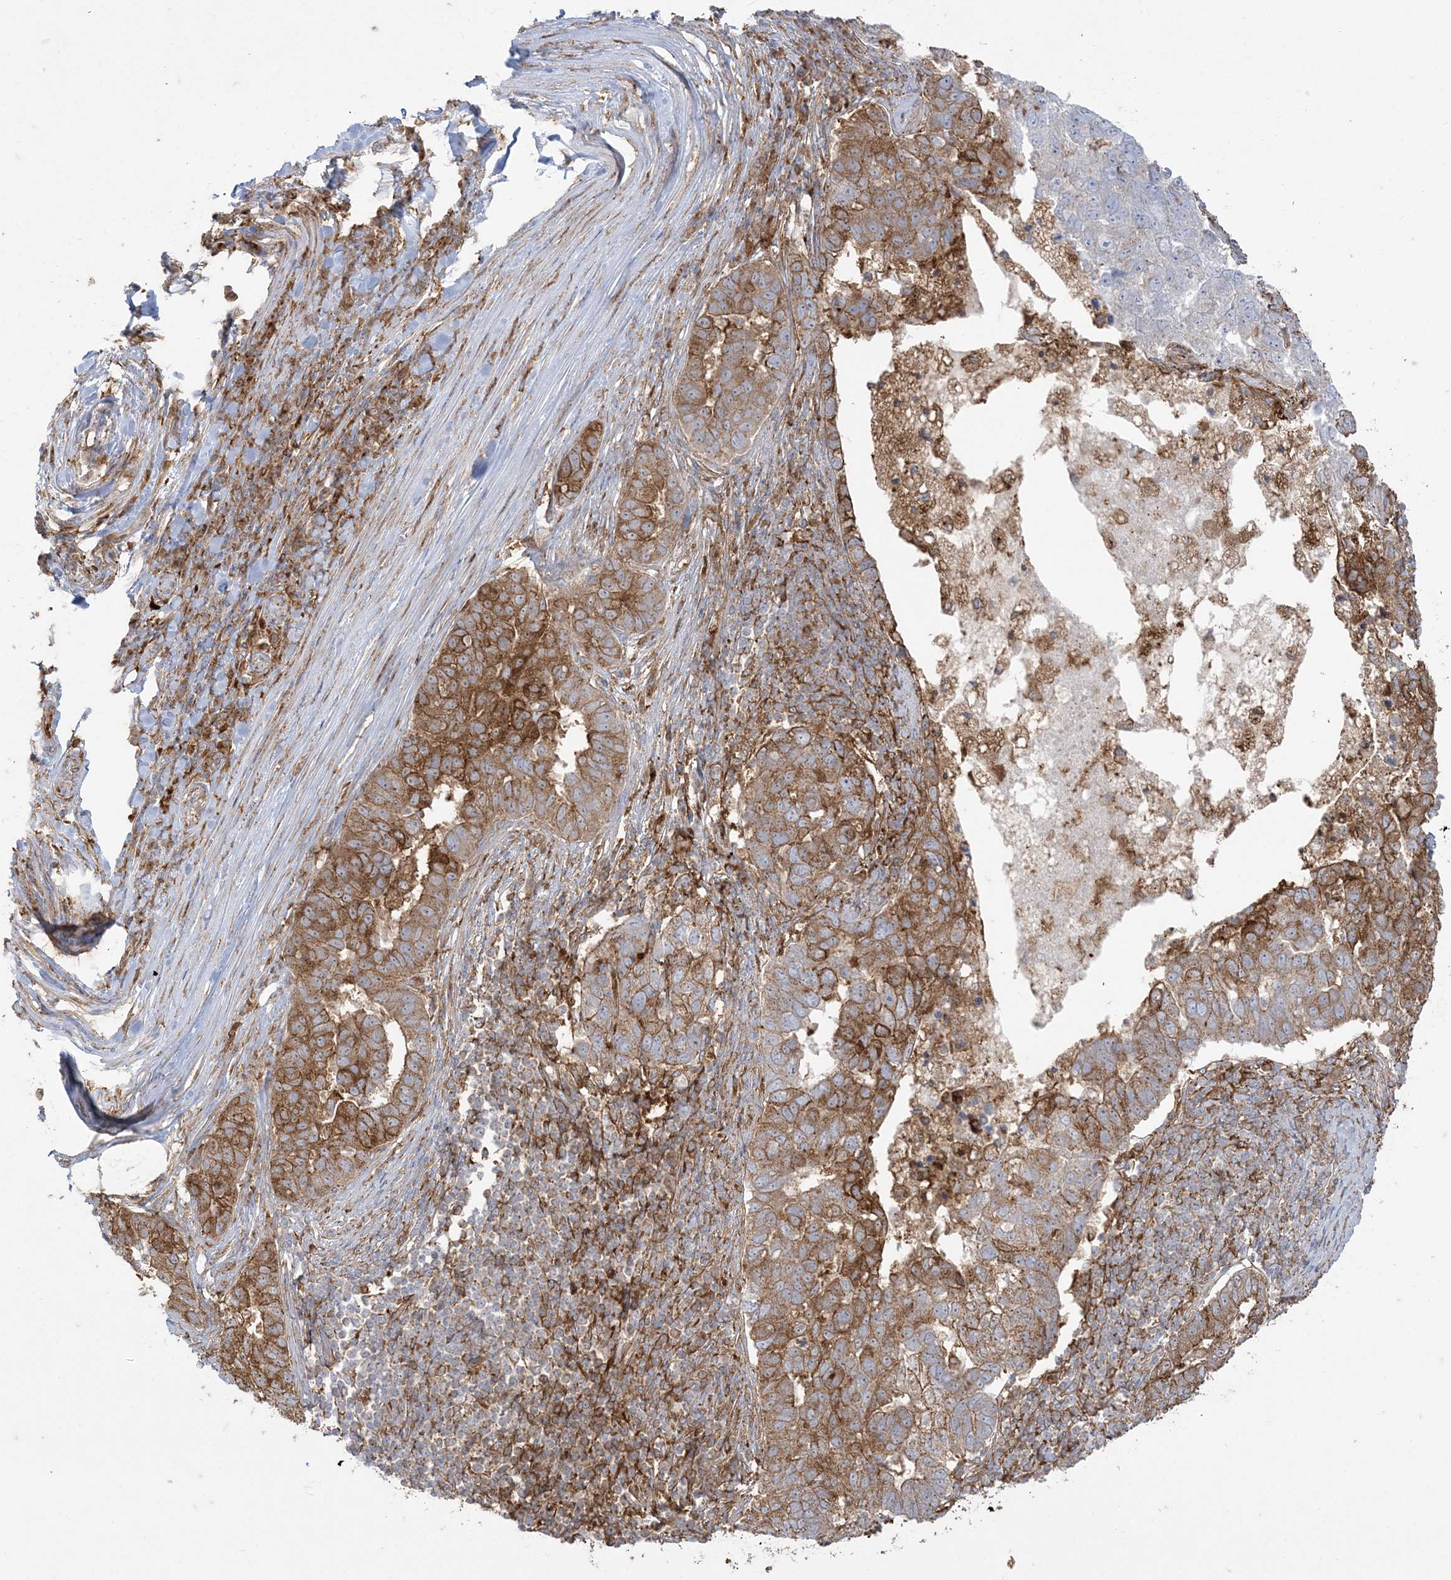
{"staining": {"intensity": "moderate", "quantity": "25%-75%", "location": "cytoplasmic/membranous"}, "tissue": "pancreatic cancer", "cell_type": "Tumor cells", "image_type": "cancer", "snomed": [{"axis": "morphology", "description": "Adenocarcinoma, NOS"}, {"axis": "topography", "description": "Pancreas"}], "caption": "A brown stain shows moderate cytoplasmic/membranous staining of a protein in adenocarcinoma (pancreatic) tumor cells. The staining was performed using DAB, with brown indicating positive protein expression. Nuclei are stained blue with hematoxylin.", "gene": "DERL3", "patient": {"sex": "female", "age": 61}}